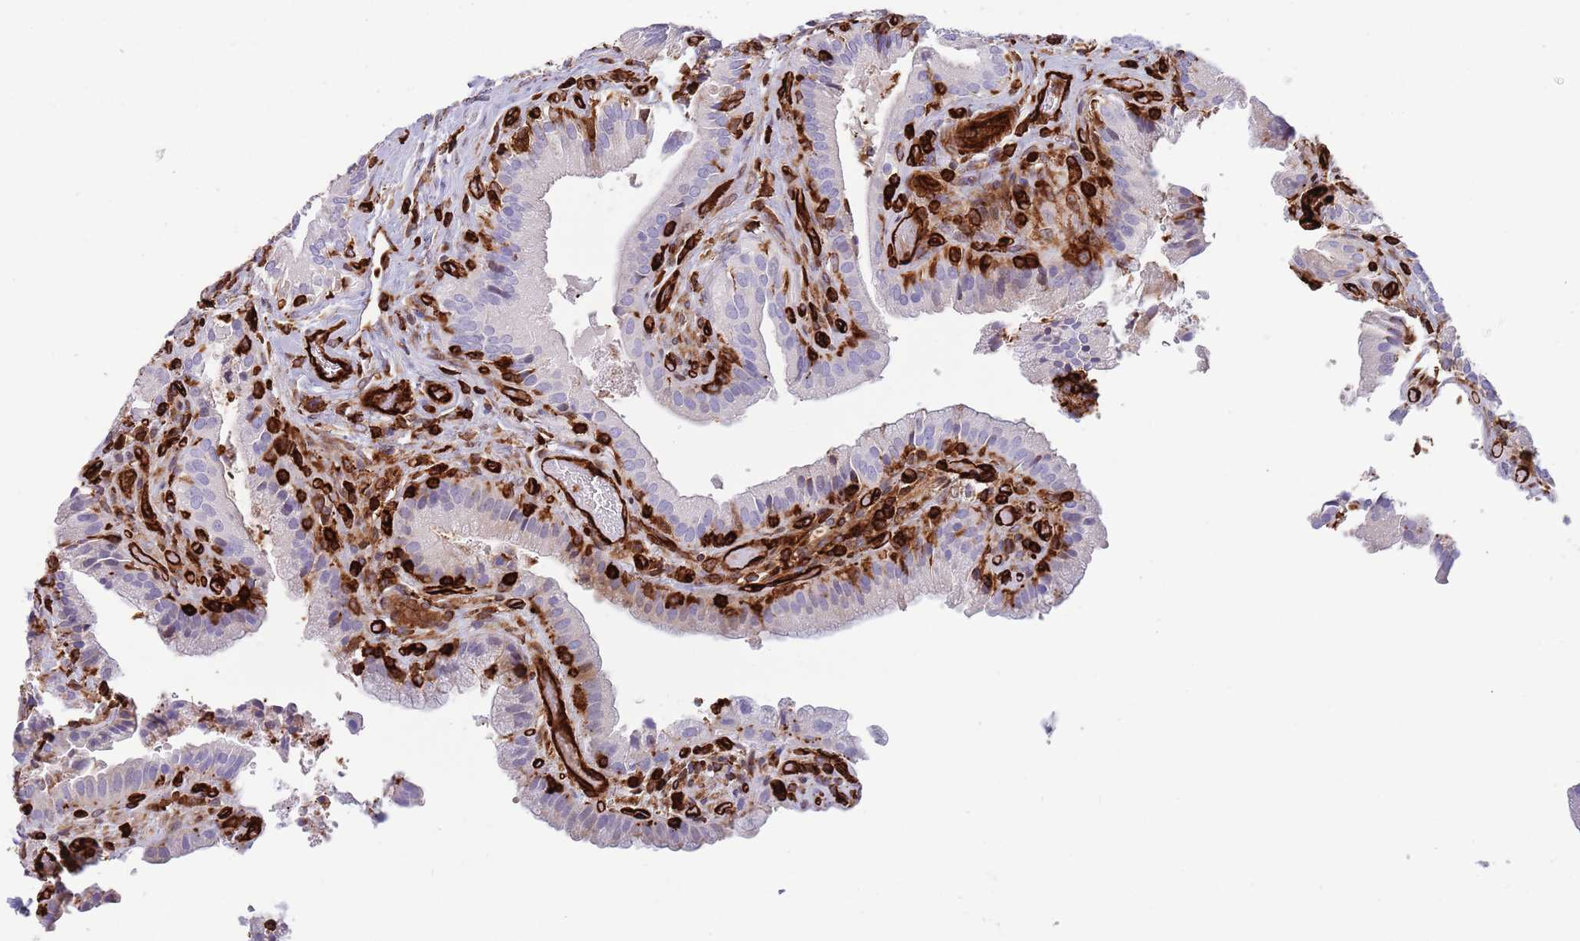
{"staining": {"intensity": "weak", "quantity": "<25%", "location": "cytoplasmic/membranous"}, "tissue": "gallbladder", "cell_type": "Glandular cells", "image_type": "normal", "snomed": [{"axis": "morphology", "description": "Normal tissue, NOS"}, {"axis": "topography", "description": "Gallbladder"}], "caption": "An IHC photomicrograph of unremarkable gallbladder is shown. There is no staining in glandular cells of gallbladder. The staining is performed using DAB brown chromogen with nuclei counter-stained in using hematoxylin.", "gene": "KBTBD6", "patient": {"sex": "male", "age": 24}}